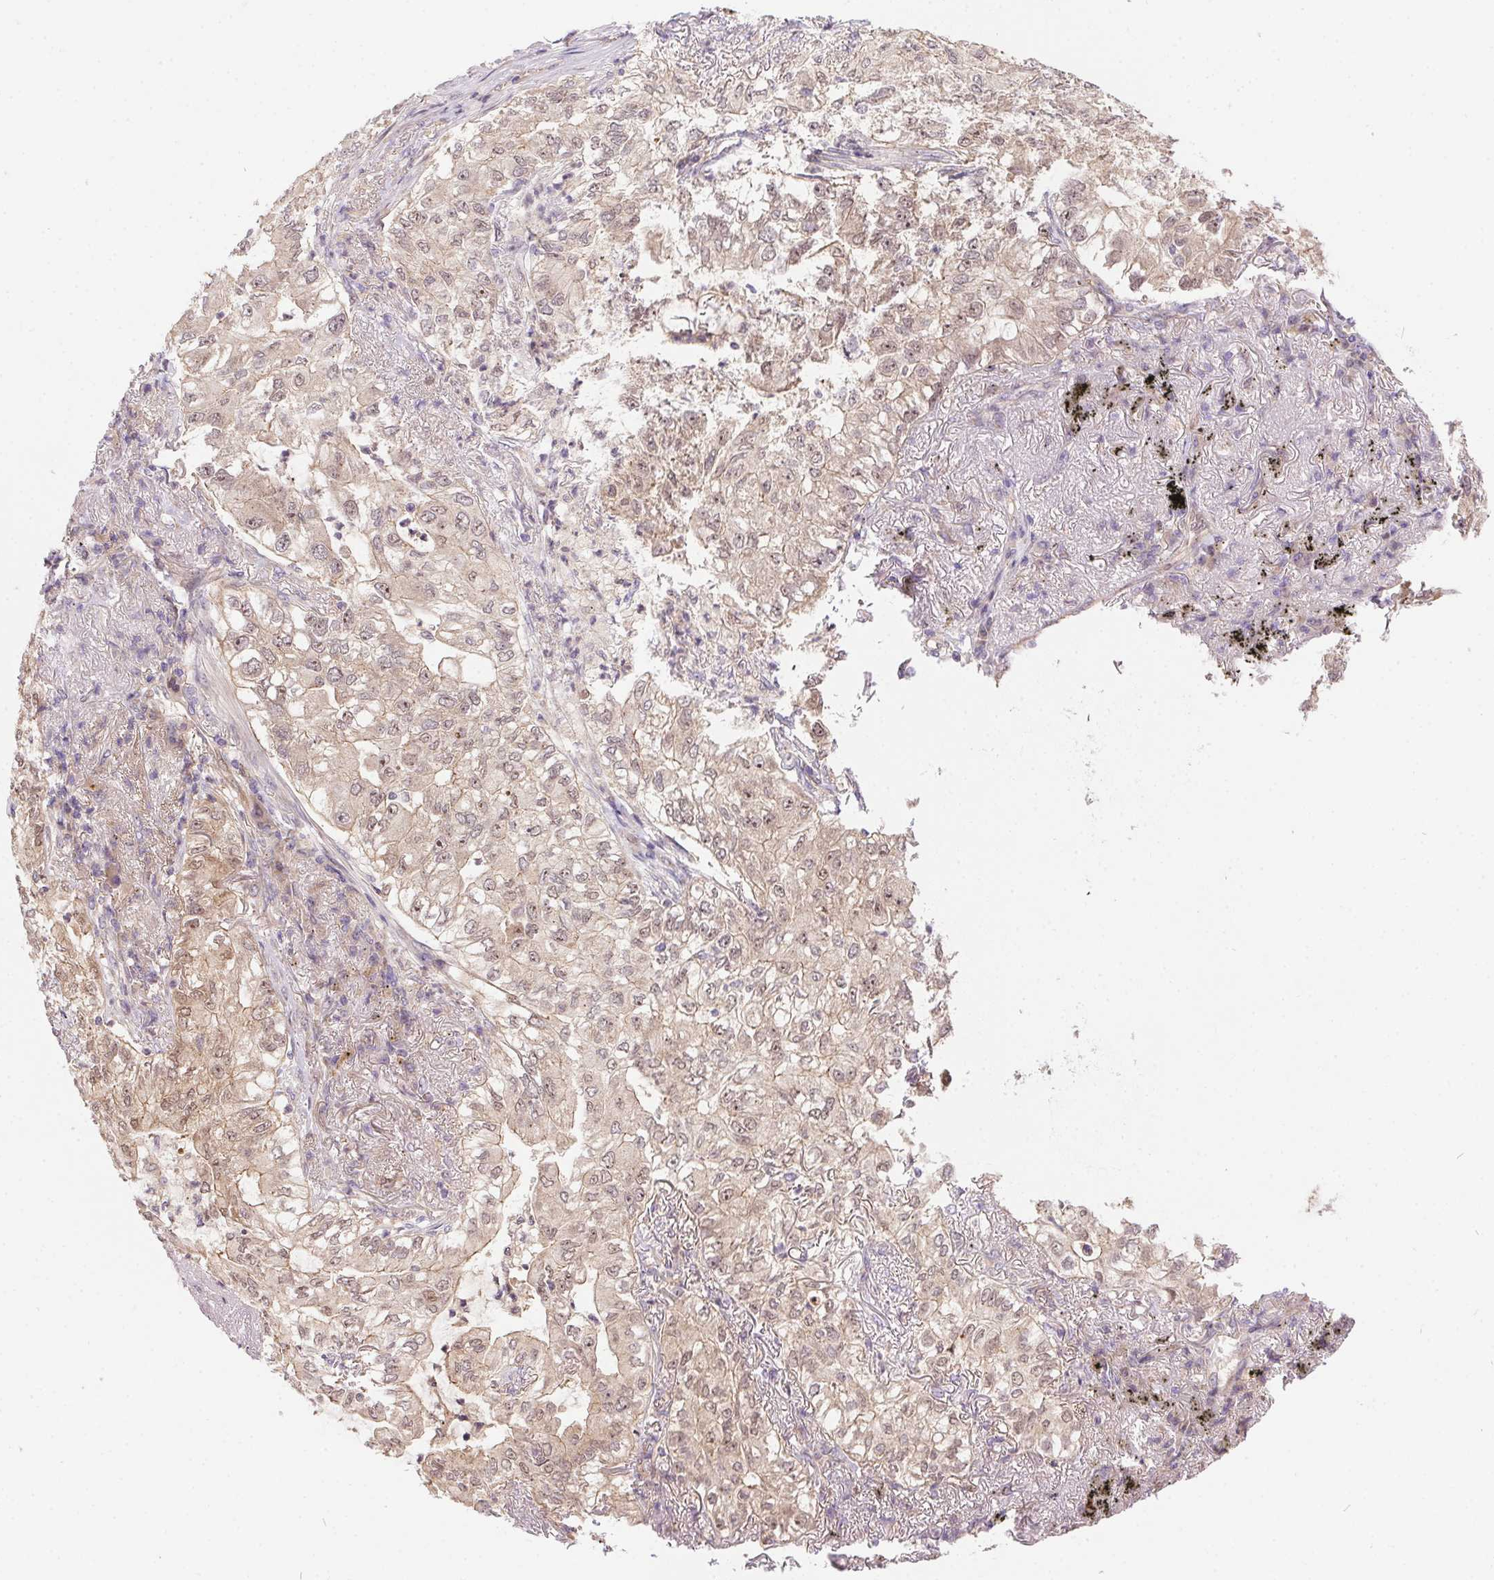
{"staining": {"intensity": "weak", "quantity": "25%-75%", "location": "cytoplasmic/membranous,nuclear"}, "tissue": "lung cancer", "cell_type": "Tumor cells", "image_type": "cancer", "snomed": [{"axis": "morphology", "description": "Adenocarcinoma, NOS"}, {"axis": "topography", "description": "Lung"}], "caption": "Tumor cells reveal low levels of weak cytoplasmic/membranous and nuclear expression in approximately 25%-75% of cells in human lung adenocarcinoma.", "gene": "NUDT16", "patient": {"sex": "female", "age": 73}}